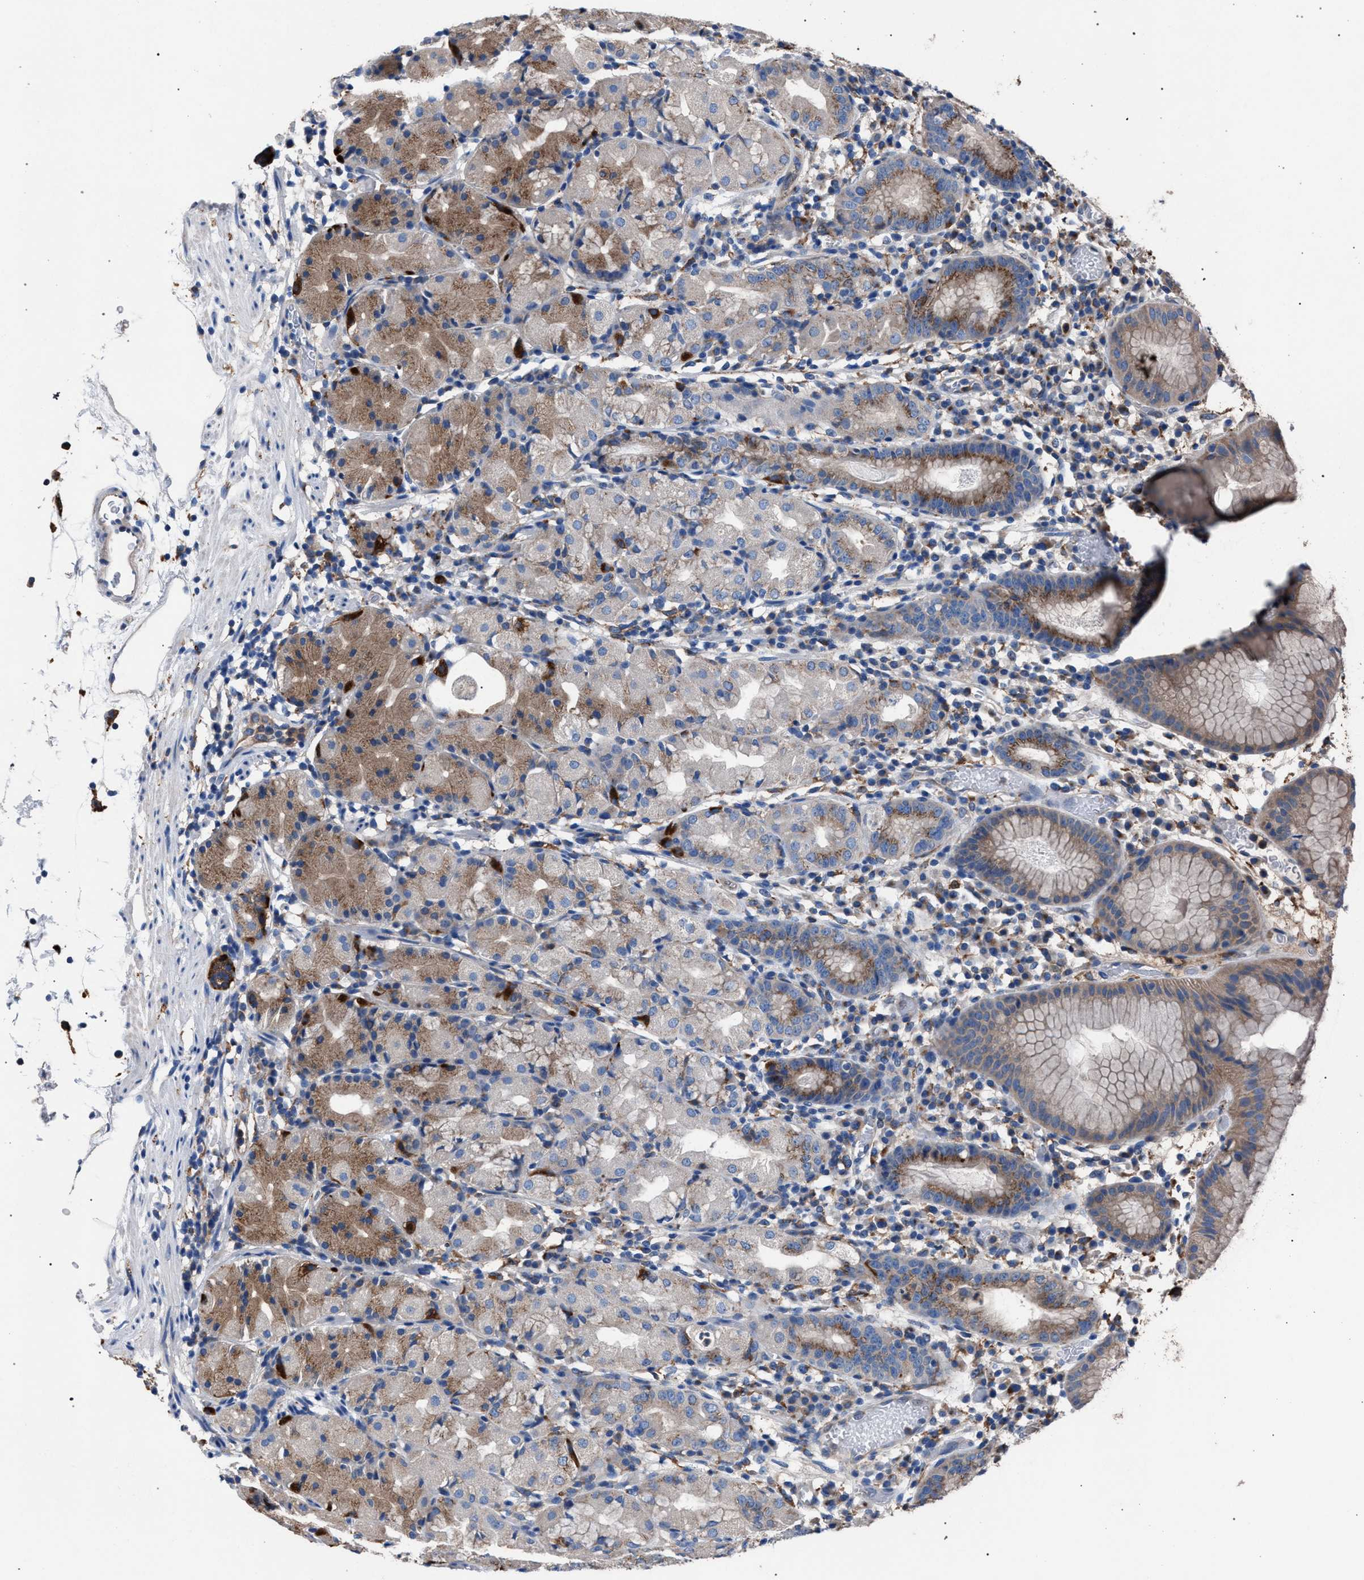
{"staining": {"intensity": "moderate", "quantity": "25%-75%", "location": "cytoplasmic/membranous"}, "tissue": "stomach", "cell_type": "Glandular cells", "image_type": "normal", "snomed": [{"axis": "morphology", "description": "Normal tissue, NOS"}, {"axis": "topography", "description": "Stomach"}, {"axis": "topography", "description": "Stomach, lower"}], "caption": "Brown immunohistochemical staining in unremarkable human stomach reveals moderate cytoplasmic/membranous expression in about 25%-75% of glandular cells.", "gene": "ATP6V0A1", "patient": {"sex": "female", "age": 75}}